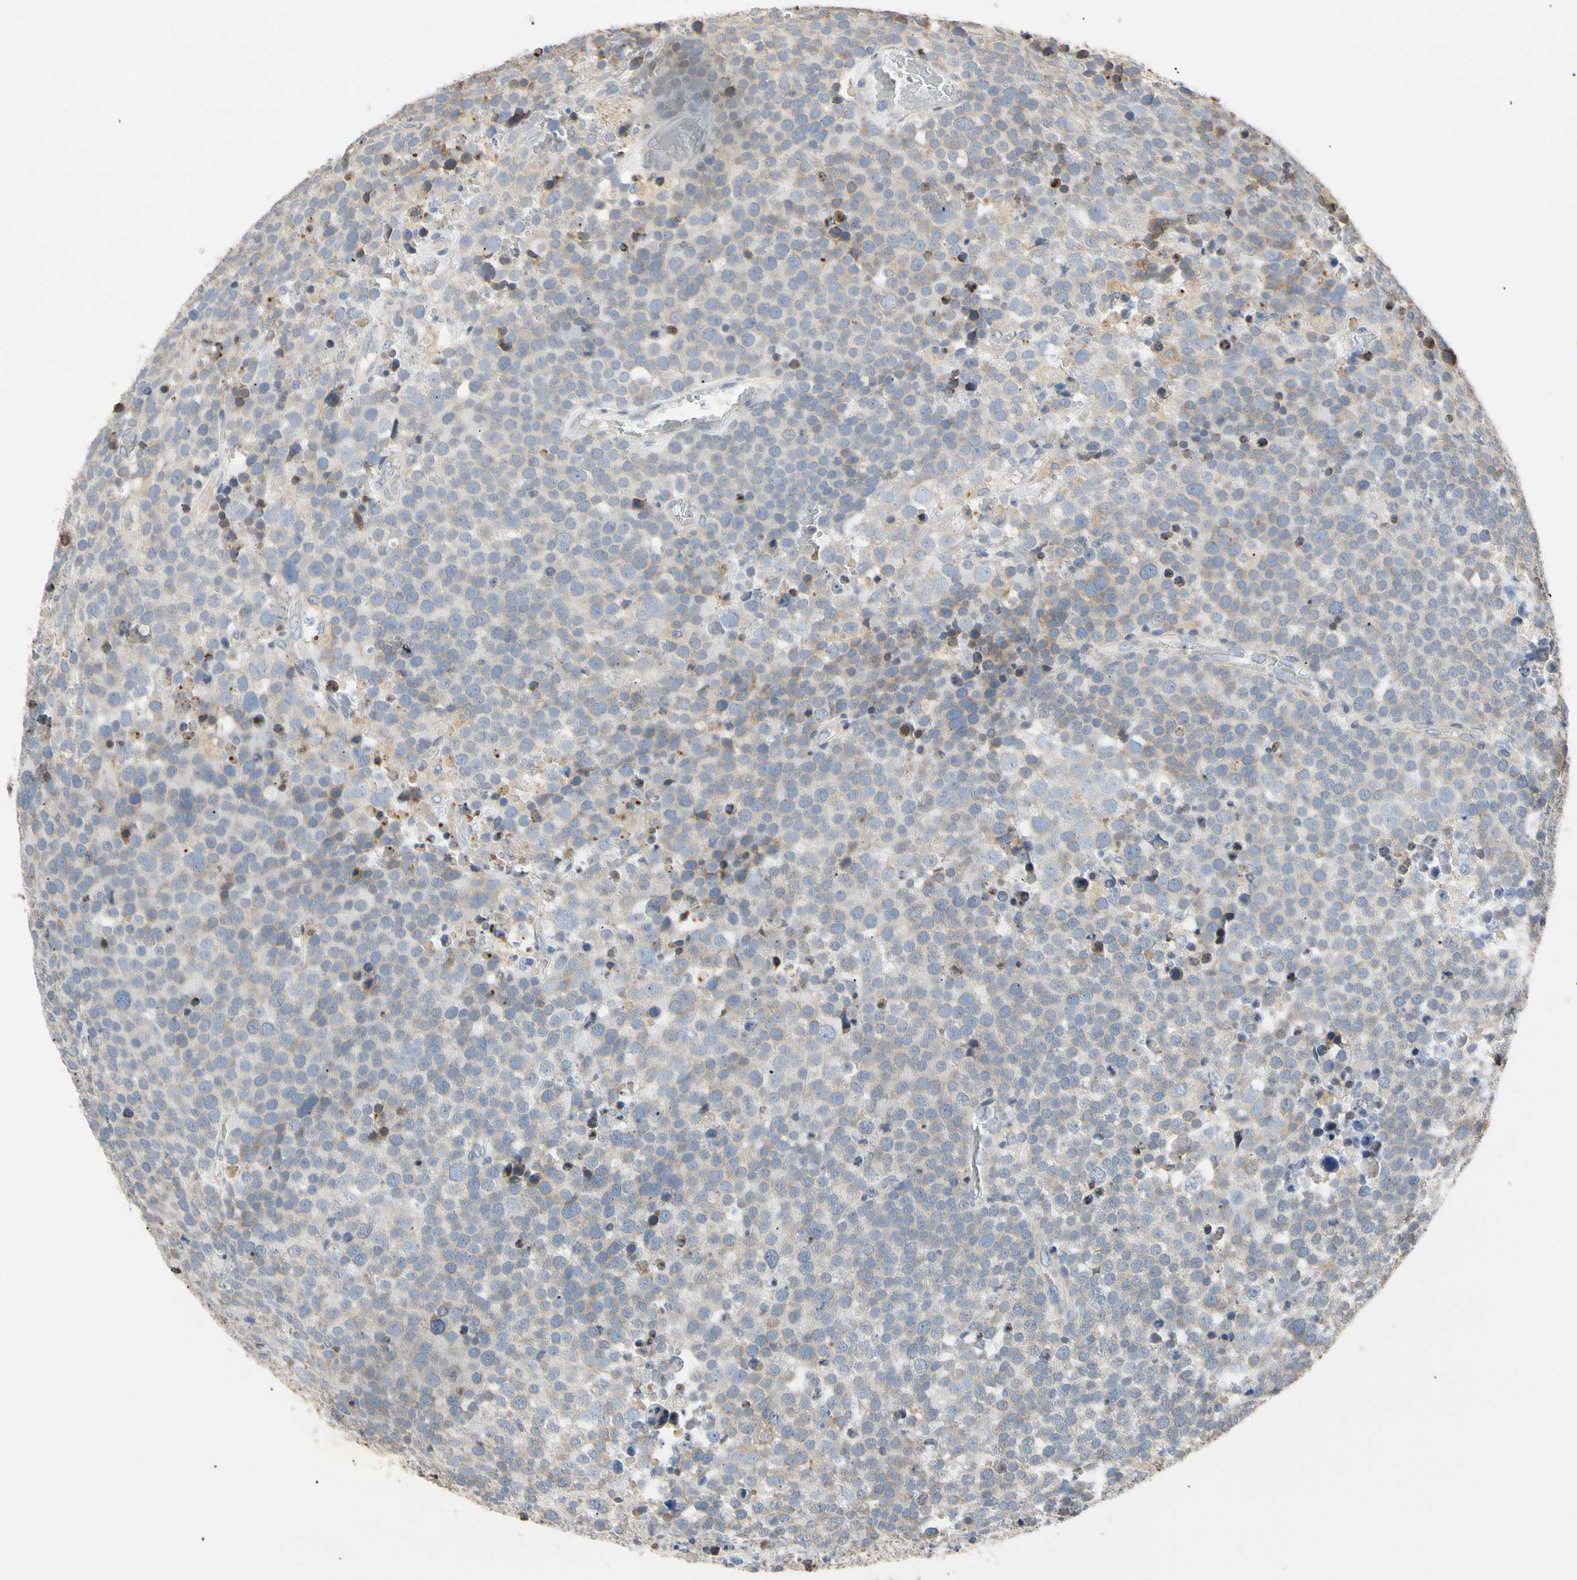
{"staining": {"intensity": "weak", "quantity": "25%-75%", "location": "cytoplasmic/membranous"}, "tissue": "testis cancer", "cell_type": "Tumor cells", "image_type": "cancer", "snomed": [{"axis": "morphology", "description": "Seminoma, NOS"}, {"axis": "topography", "description": "Testis"}], "caption": "Brown immunohistochemical staining in seminoma (testis) demonstrates weak cytoplasmic/membranous positivity in approximately 25%-75% of tumor cells.", "gene": "PLGRKT", "patient": {"sex": "male", "age": 71}}